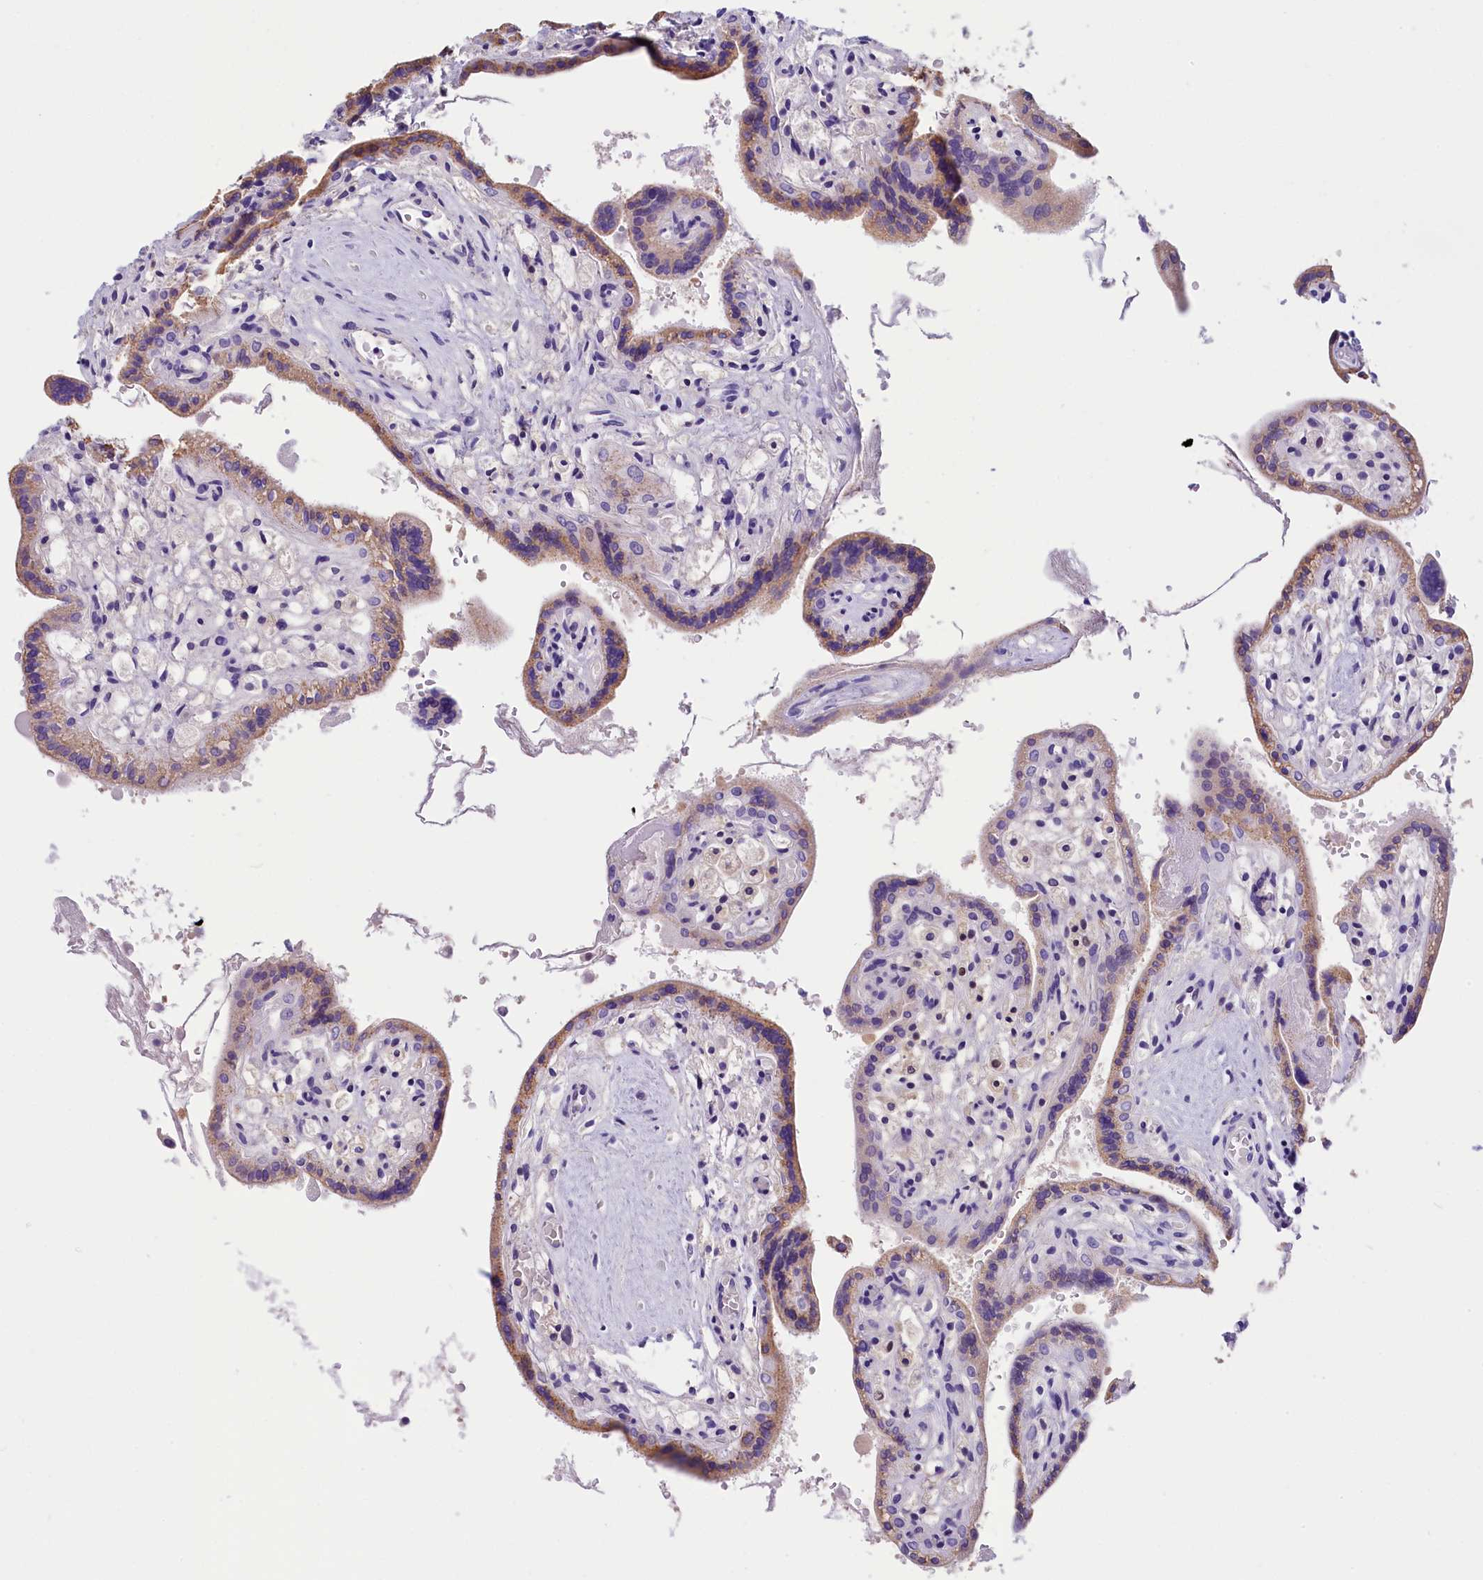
{"staining": {"intensity": "moderate", "quantity": "25%-75%", "location": "cytoplasmic/membranous,nuclear"}, "tissue": "placenta", "cell_type": "Trophoblastic cells", "image_type": "normal", "snomed": [{"axis": "morphology", "description": "Normal tissue, NOS"}, {"axis": "topography", "description": "Placenta"}], "caption": "High-power microscopy captured an IHC histopathology image of benign placenta, revealing moderate cytoplasmic/membranous,nuclear positivity in about 25%-75% of trophoblastic cells. (DAB (3,3'-diaminobenzidine) = brown stain, brightfield microscopy at high magnification).", "gene": "ZC3H4", "patient": {"sex": "female", "age": 37}}